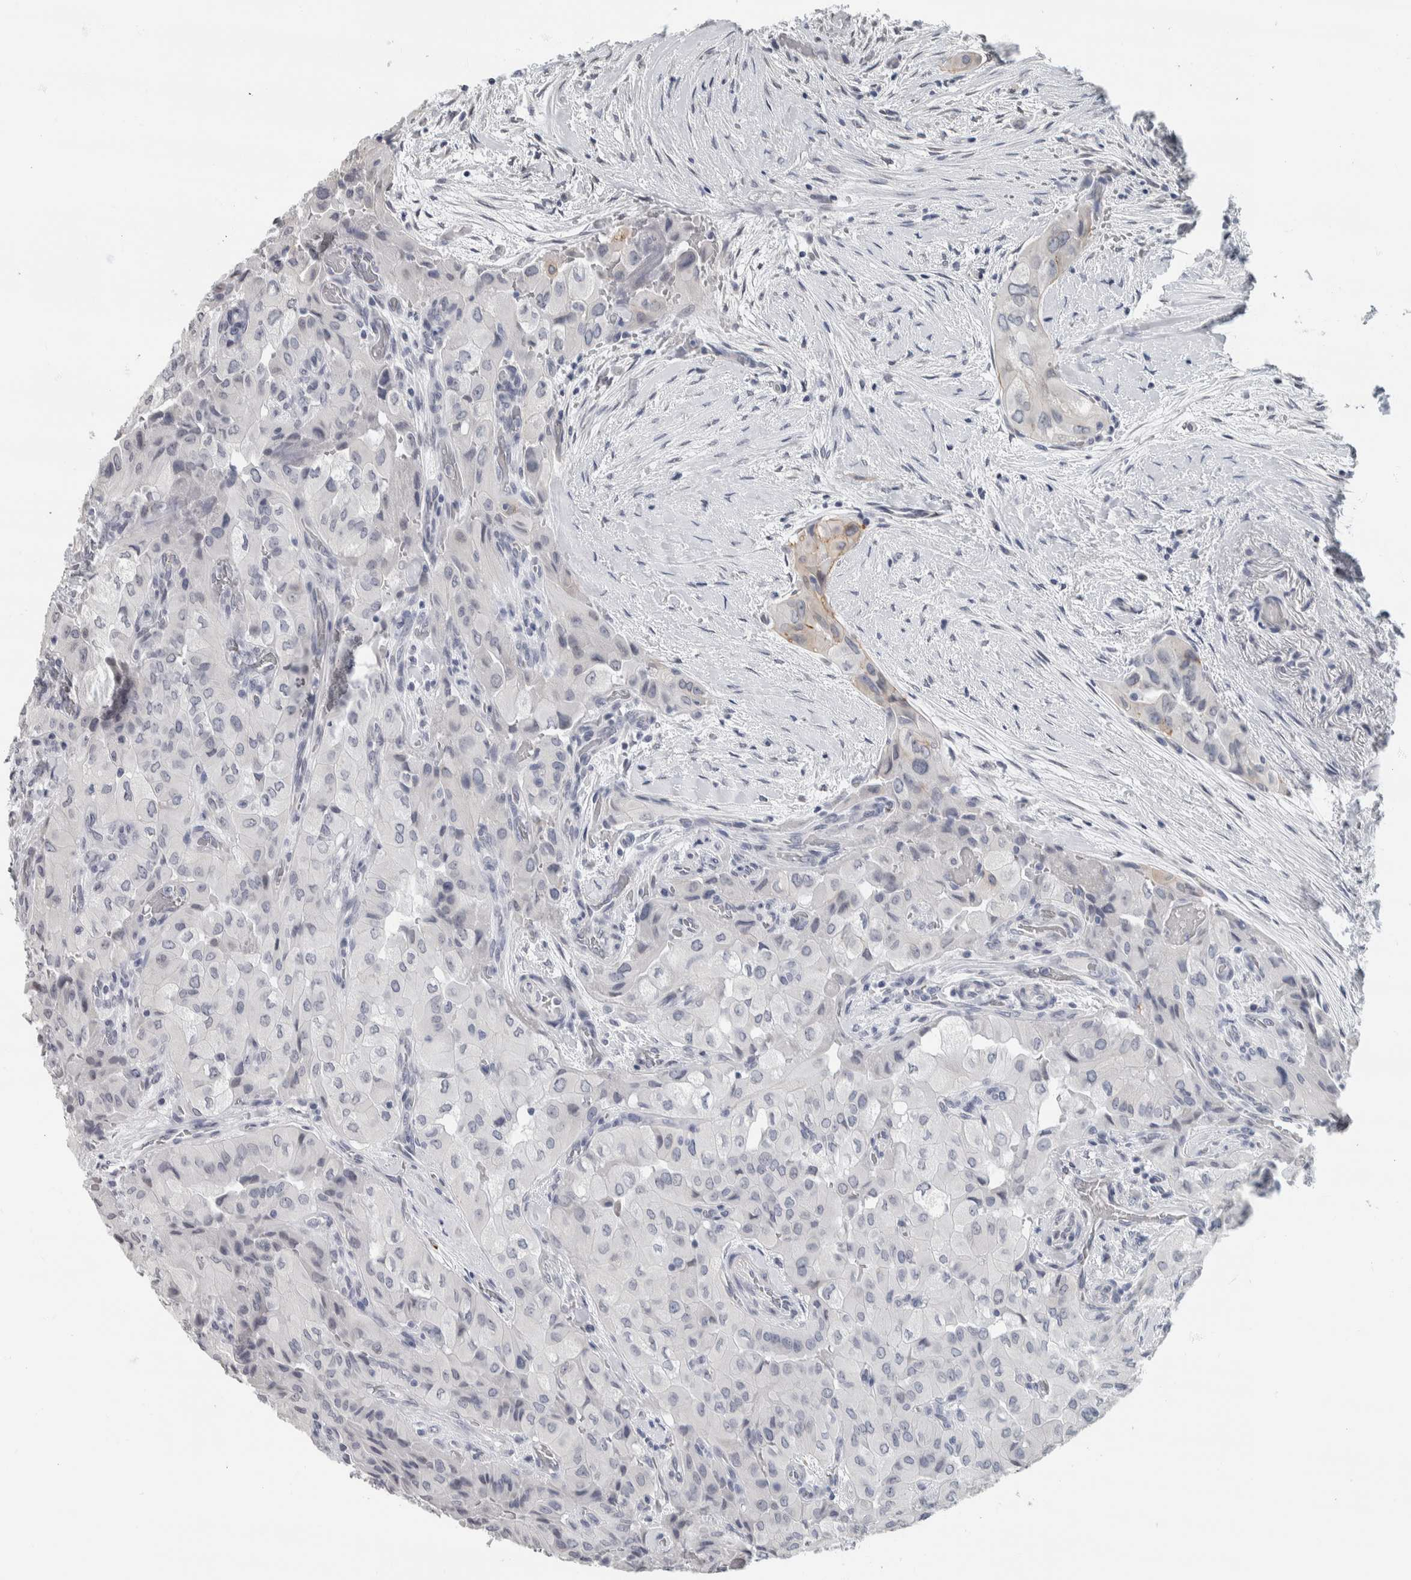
{"staining": {"intensity": "negative", "quantity": "none", "location": "none"}, "tissue": "thyroid cancer", "cell_type": "Tumor cells", "image_type": "cancer", "snomed": [{"axis": "morphology", "description": "Papillary adenocarcinoma, NOS"}, {"axis": "topography", "description": "Thyroid gland"}], "caption": "DAB immunohistochemical staining of human thyroid papillary adenocarcinoma shows no significant expression in tumor cells. (Stains: DAB immunohistochemistry with hematoxylin counter stain, Microscopy: brightfield microscopy at high magnification).", "gene": "NEFM", "patient": {"sex": "female", "age": 59}}